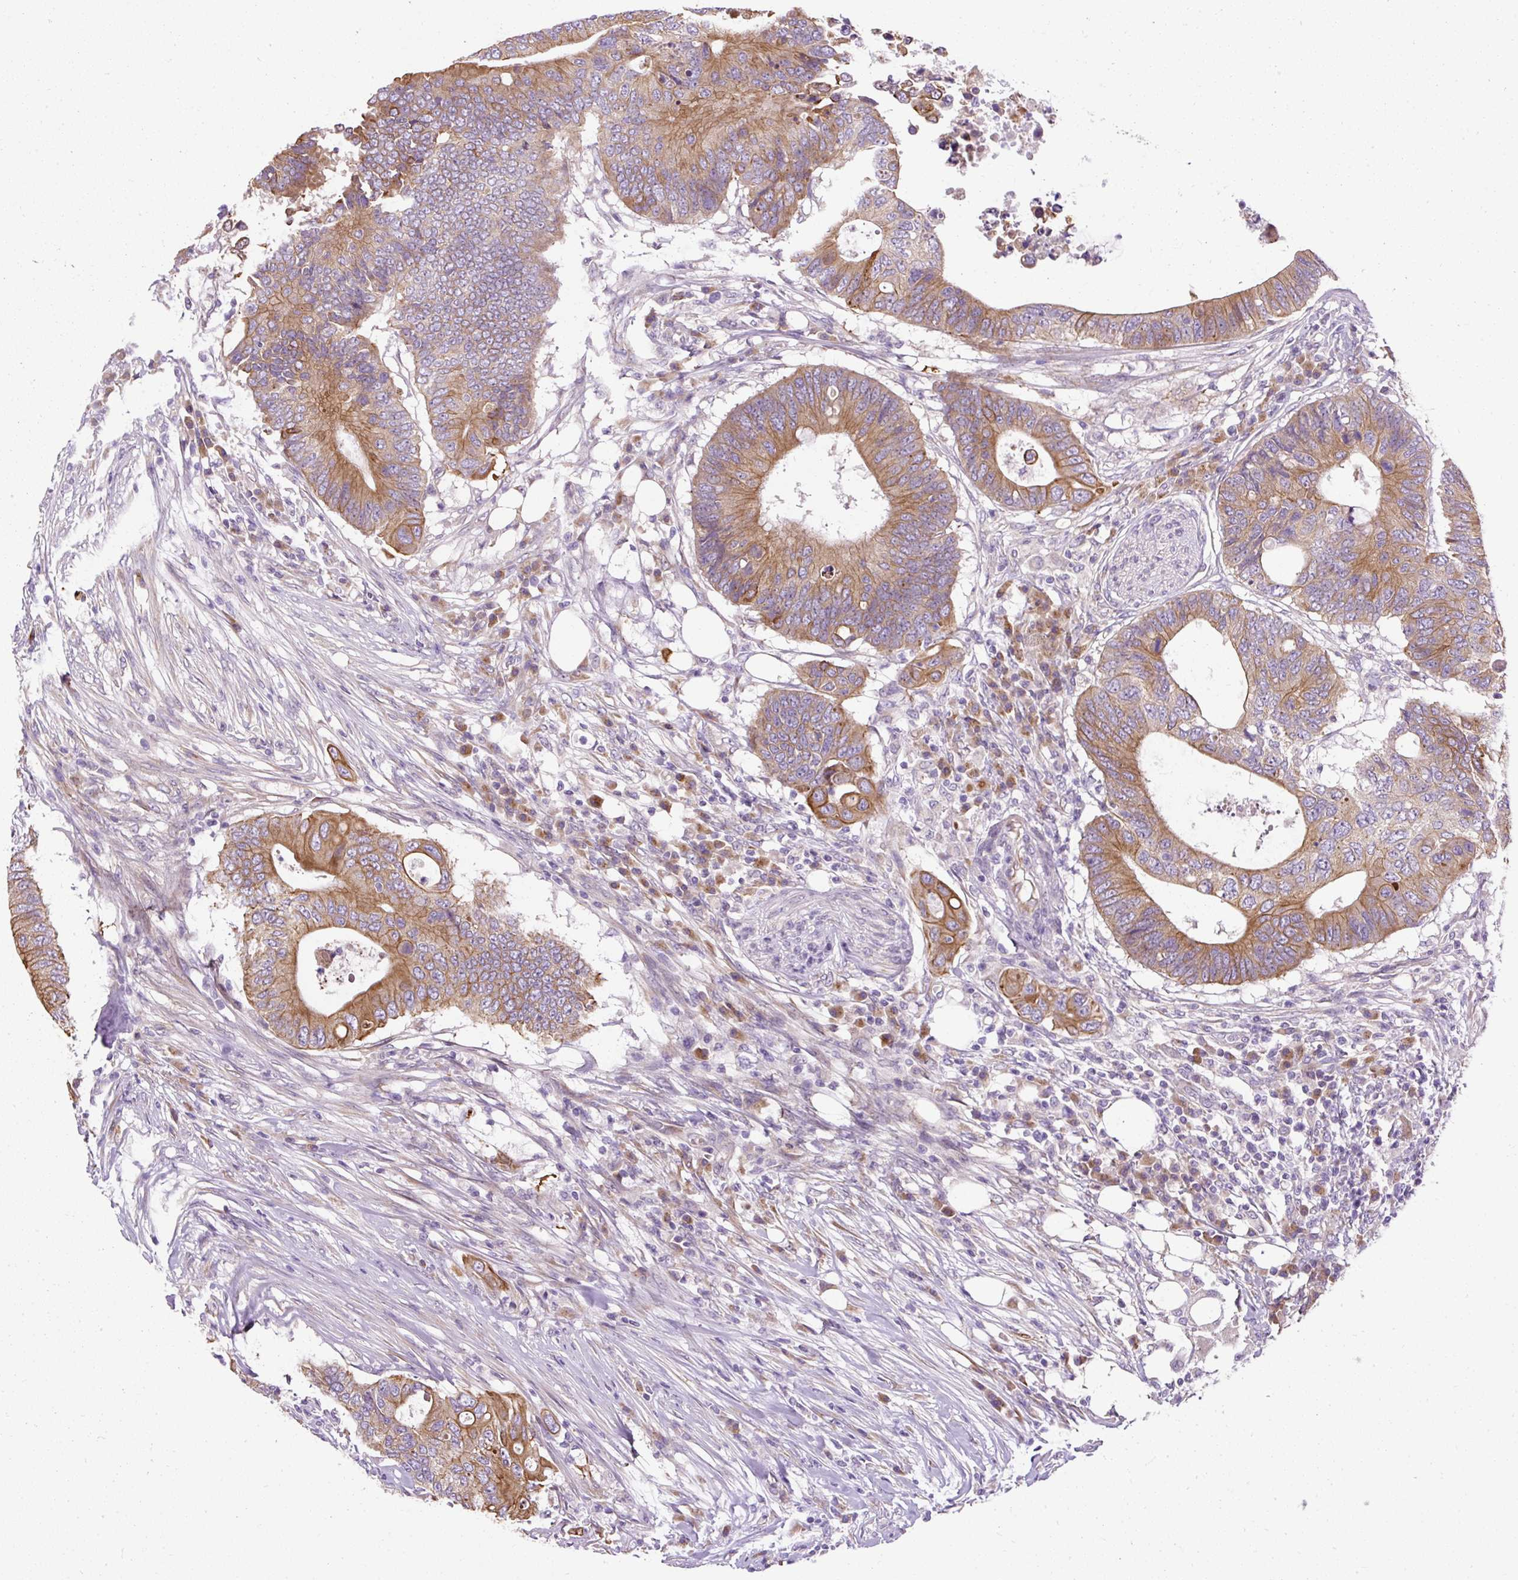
{"staining": {"intensity": "moderate", "quantity": ">75%", "location": "cytoplasmic/membranous"}, "tissue": "colorectal cancer", "cell_type": "Tumor cells", "image_type": "cancer", "snomed": [{"axis": "morphology", "description": "Adenocarcinoma, NOS"}, {"axis": "topography", "description": "Colon"}], "caption": "Brown immunohistochemical staining in colorectal adenocarcinoma exhibits moderate cytoplasmic/membranous expression in about >75% of tumor cells. Nuclei are stained in blue.", "gene": "FAM149A", "patient": {"sex": "male", "age": 71}}